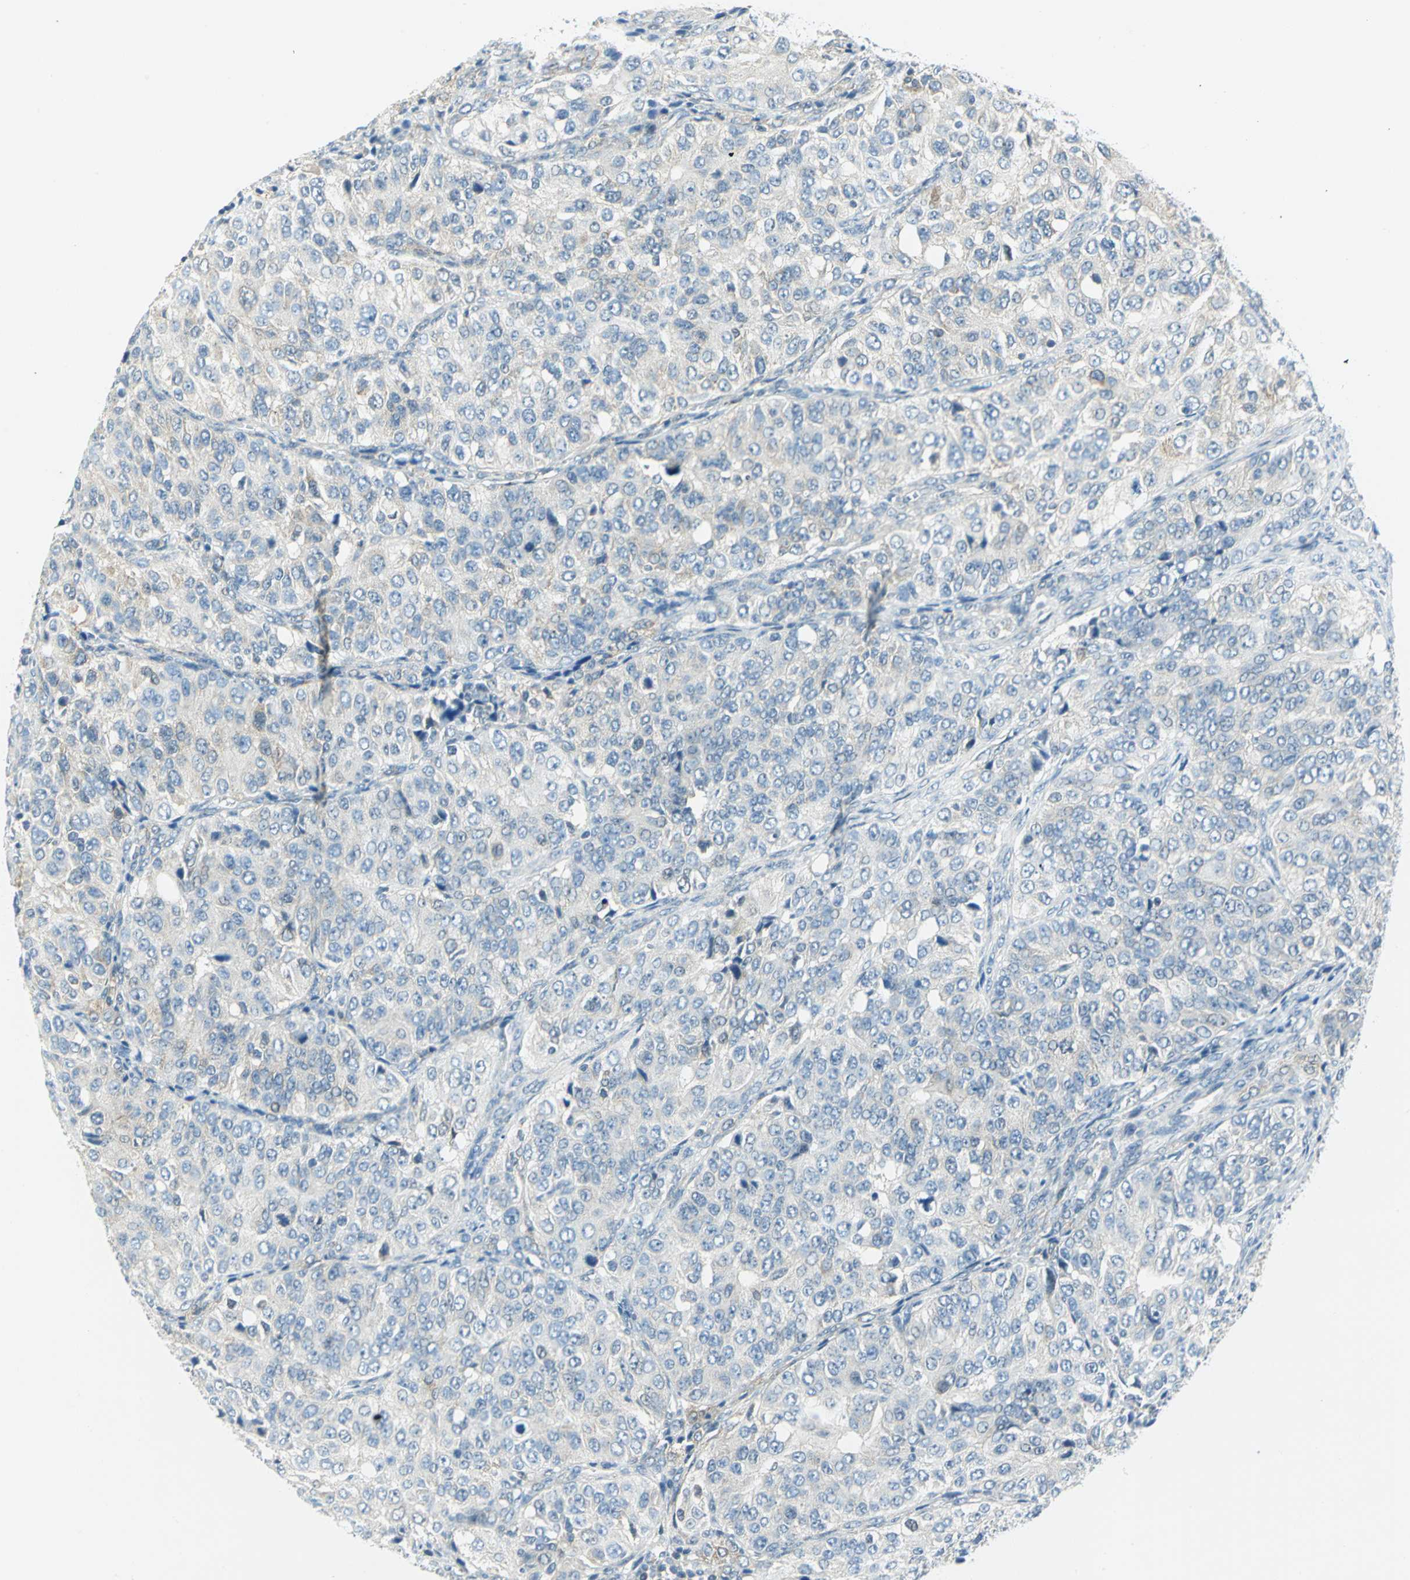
{"staining": {"intensity": "negative", "quantity": "none", "location": "none"}, "tissue": "ovarian cancer", "cell_type": "Tumor cells", "image_type": "cancer", "snomed": [{"axis": "morphology", "description": "Carcinoma, endometroid"}, {"axis": "topography", "description": "Ovary"}], "caption": "DAB immunohistochemical staining of human ovarian cancer (endometroid carcinoma) demonstrates no significant expression in tumor cells.", "gene": "ALDOA", "patient": {"sex": "female", "age": 51}}